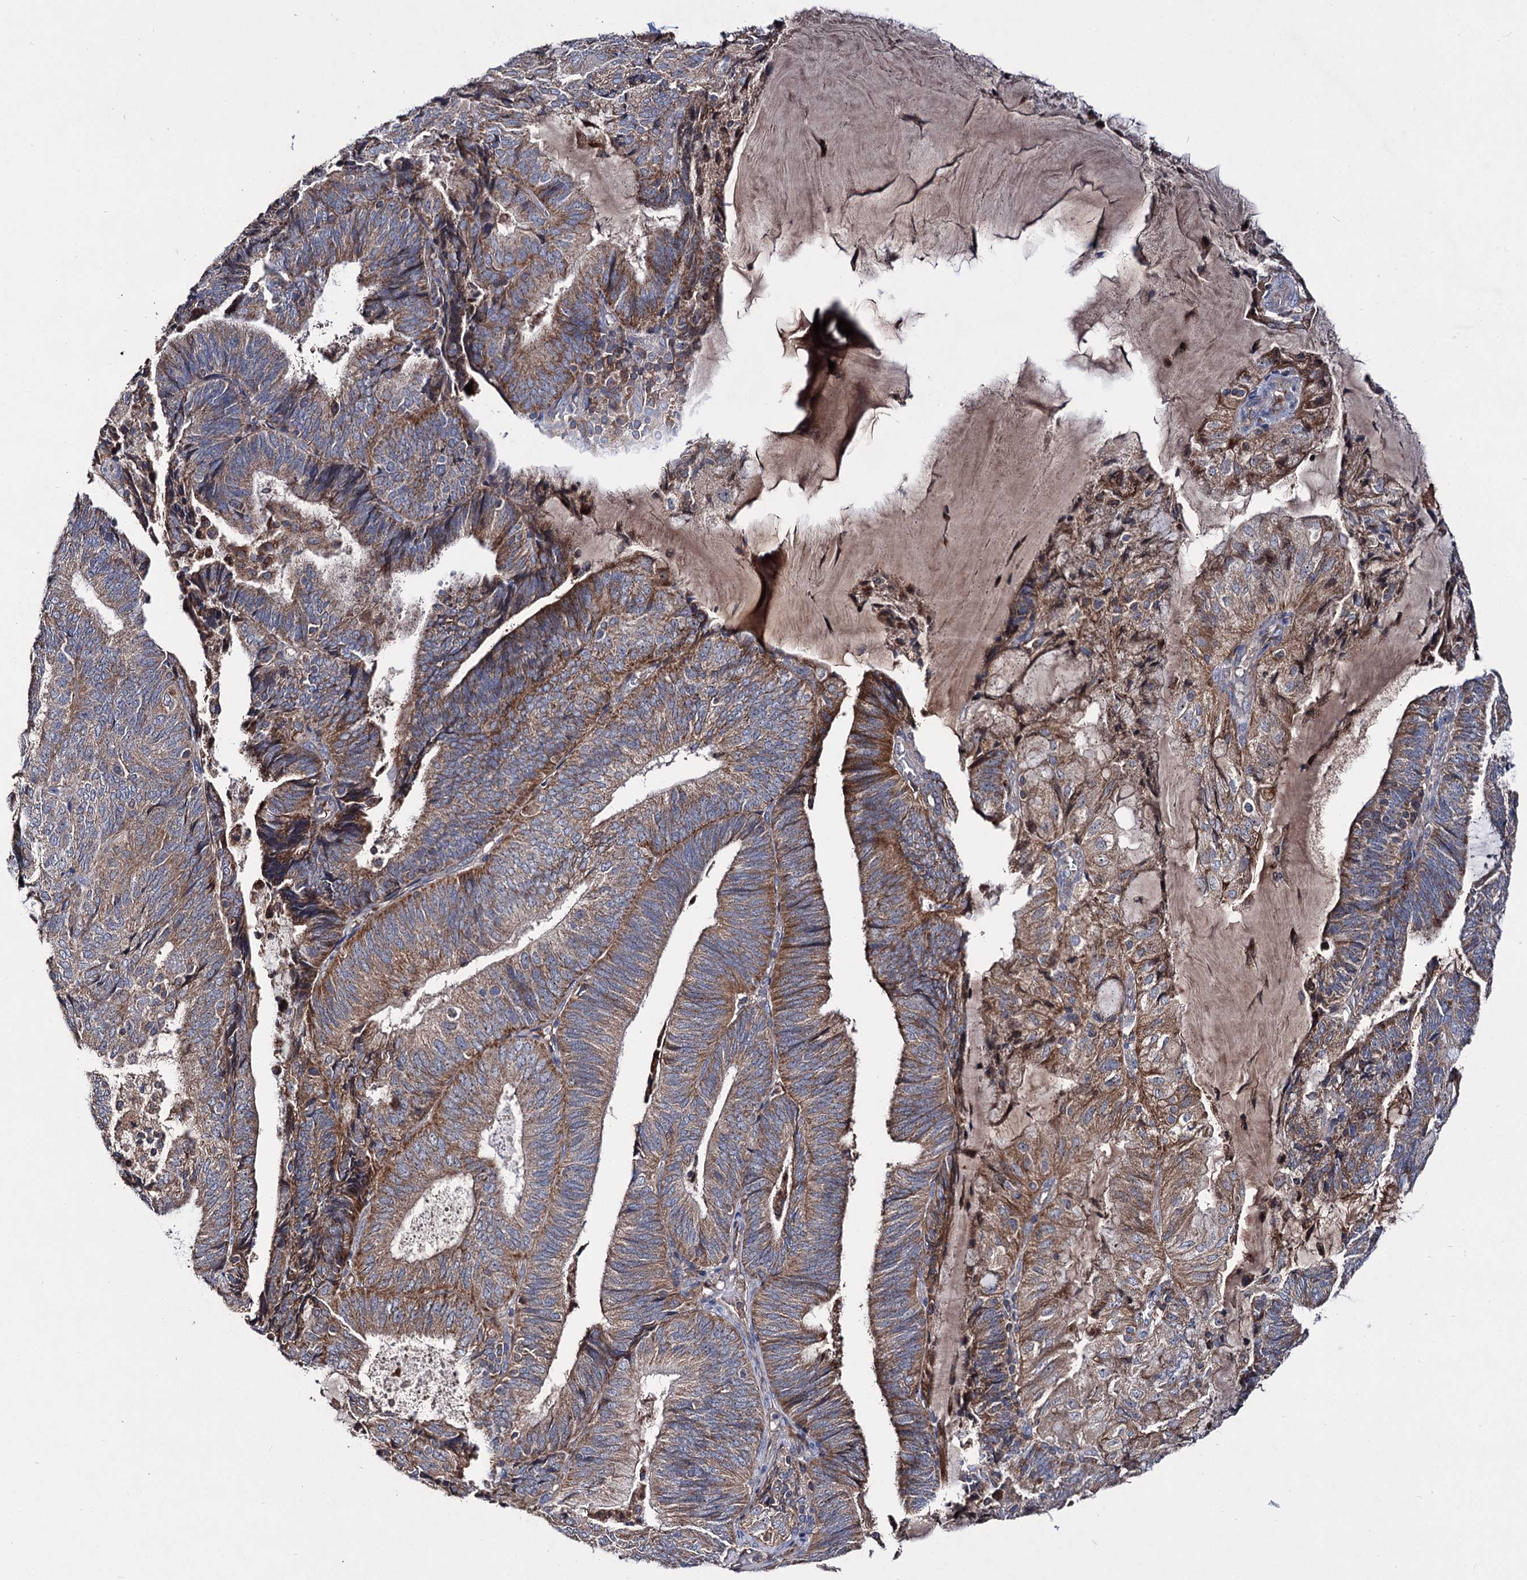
{"staining": {"intensity": "moderate", "quantity": ">75%", "location": "cytoplasmic/membranous"}, "tissue": "endometrial cancer", "cell_type": "Tumor cells", "image_type": "cancer", "snomed": [{"axis": "morphology", "description": "Adenocarcinoma, NOS"}, {"axis": "topography", "description": "Endometrium"}], "caption": "Human endometrial adenocarcinoma stained for a protein (brown) reveals moderate cytoplasmic/membranous positive positivity in approximately >75% of tumor cells.", "gene": "CLPB", "patient": {"sex": "female", "age": 81}}